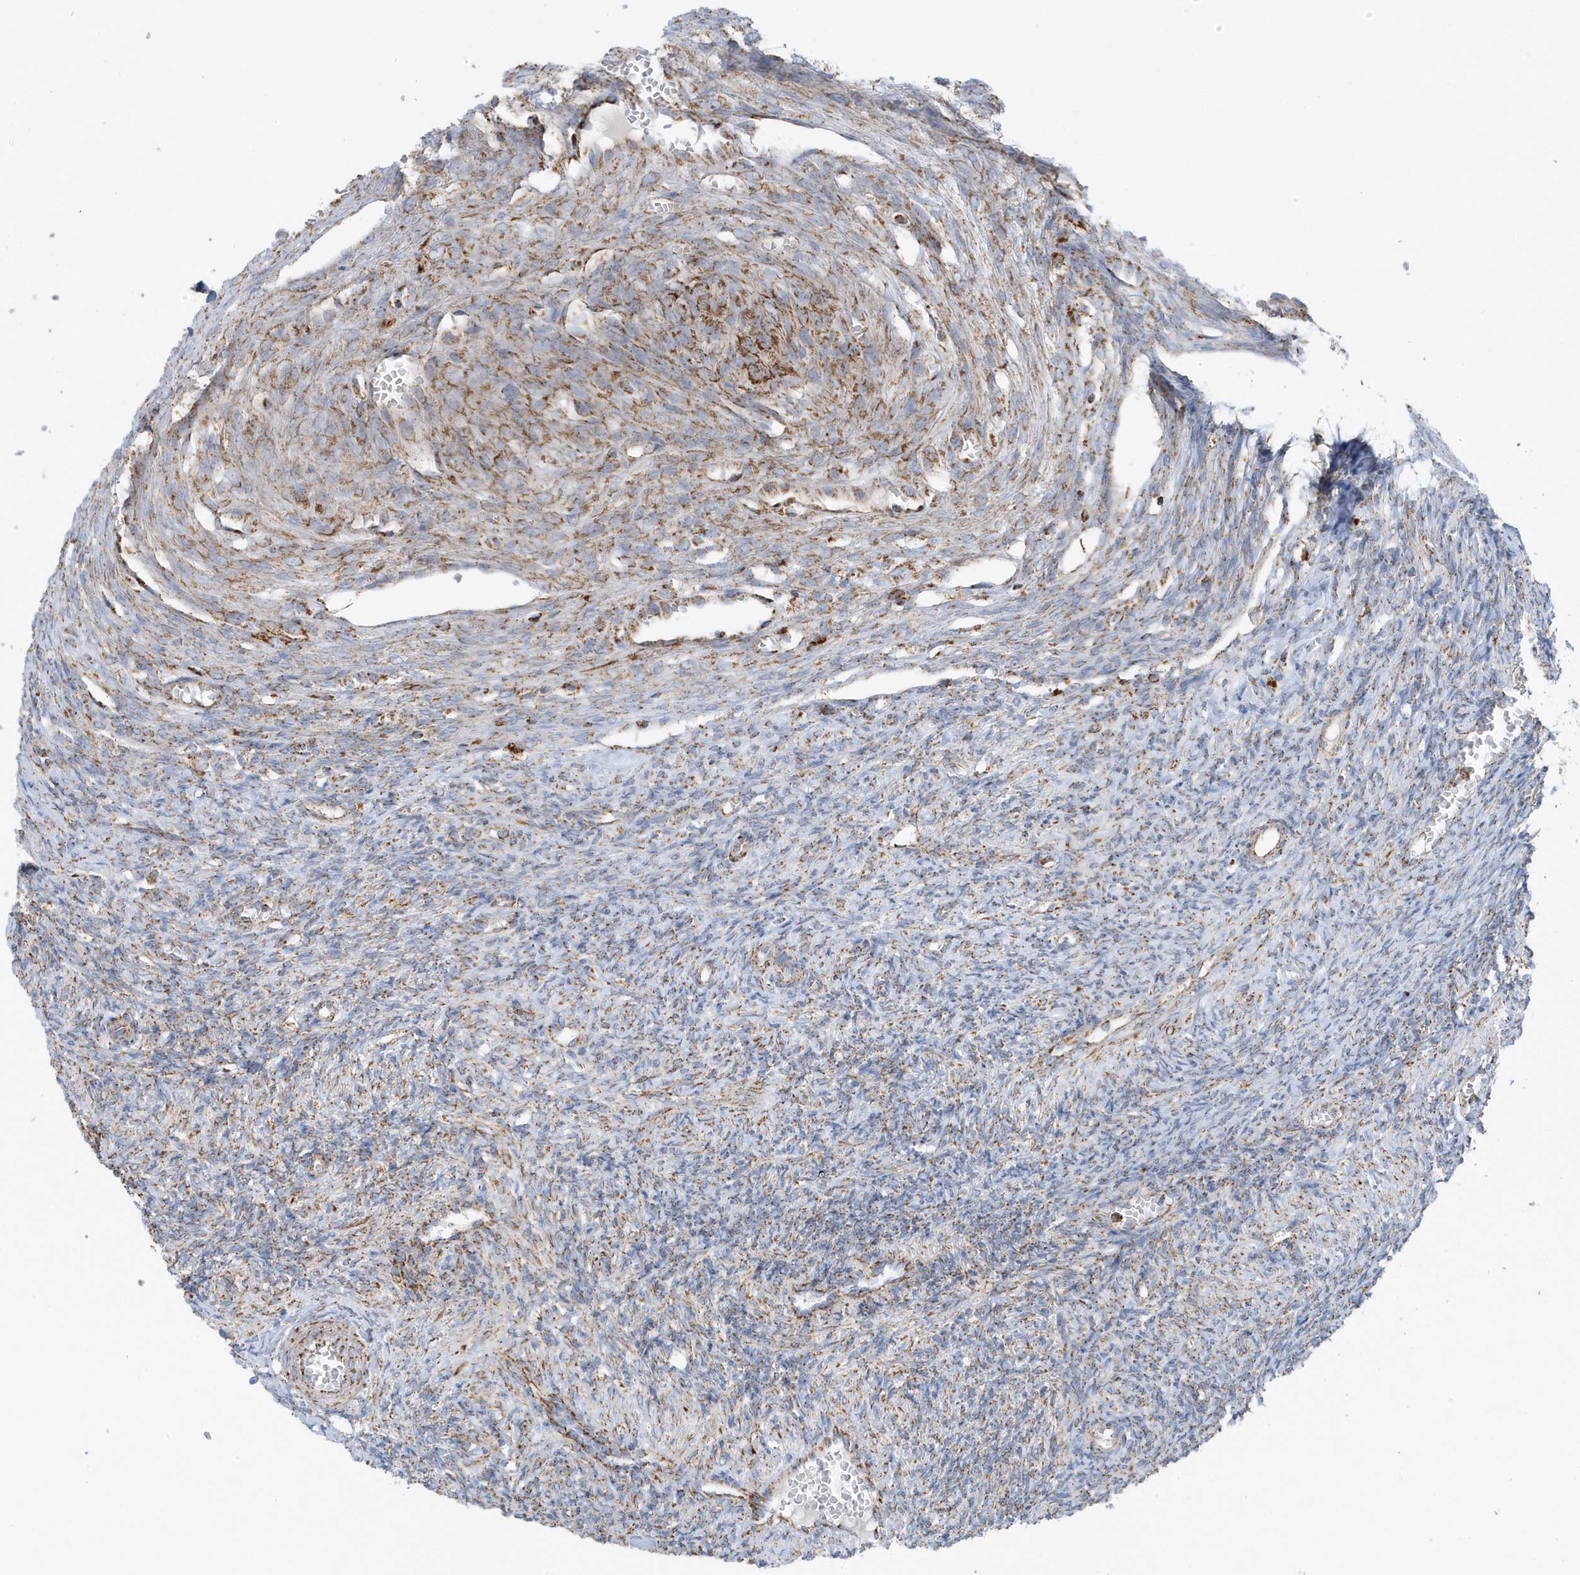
{"staining": {"intensity": "weak", "quantity": ">75%", "location": "cytoplasmic/membranous"}, "tissue": "ovary", "cell_type": "Ovarian stroma cells", "image_type": "normal", "snomed": [{"axis": "morphology", "description": "Normal tissue, NOS"}, {"axis": "topography", "description": "Ovary"}], "caption": "This histopathology image shows immunohistochemistry (IHC) staining of unremarkable human ovary, with low weak cytoplasmic/membranous expression in approximately >75% of ovarian stroma cells.", "gene": "ATP5ME", "patient": {"sex": "female", "age": 27}}